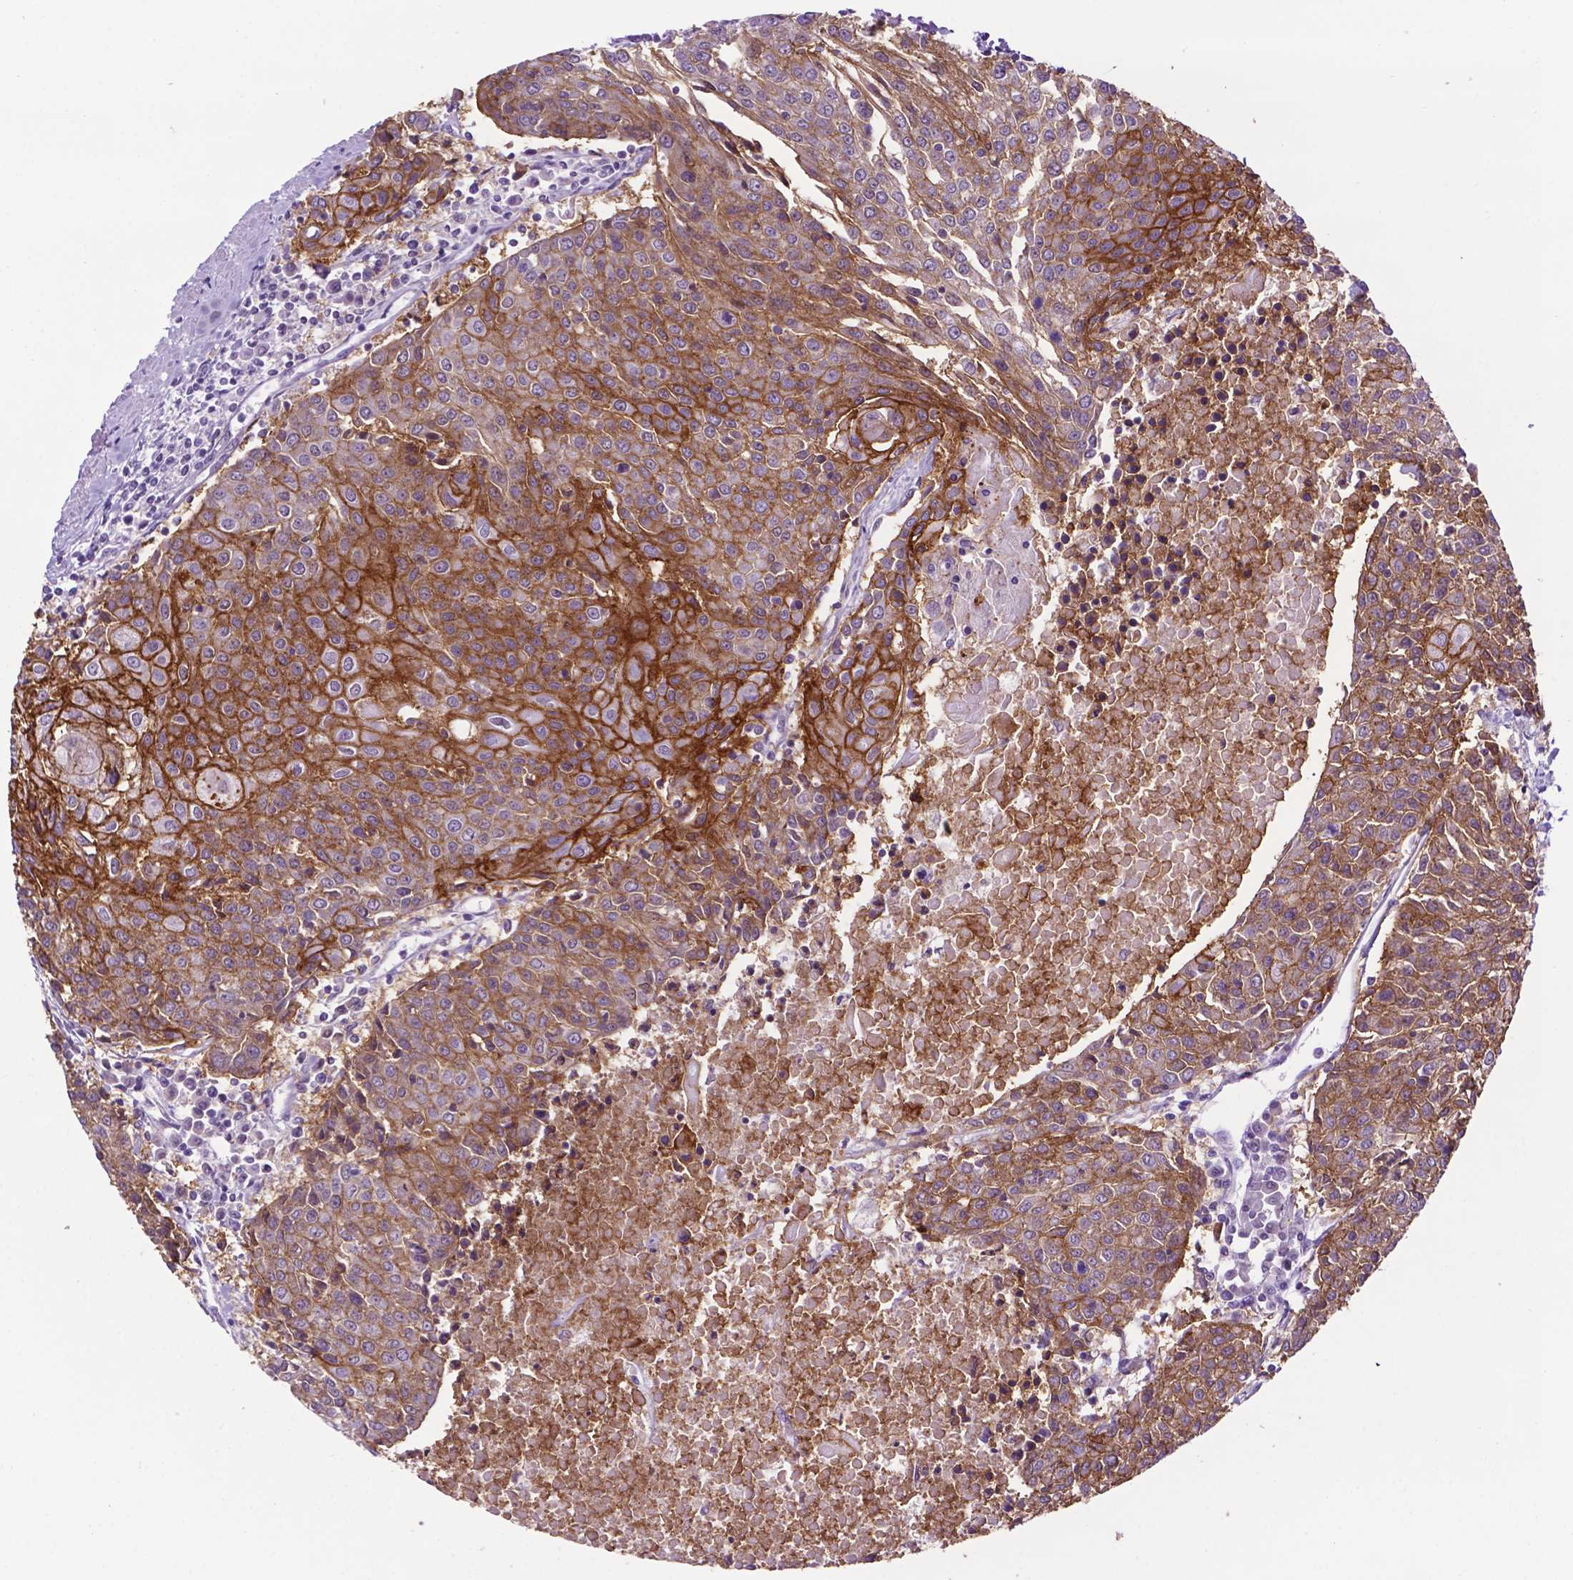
{"staining": {"intensity": "strong", "quantity": "25%-75%", "location": "cytoplasmic/membranous"}, "tissue": "urothelial cancer", "cell_type": "Tumor cells", "image_type": "cancer", "snomed": [{"axis": "morphology", "description": "Urothelial carcinoma, High grade"}, {"axis": "topography", "description": "Urinary bladder"}], "caption": "Immunohistochemical staining of urothelial cancer shows high levels of strong cytoplasmic/membranous protein expression in about 25%-75% of tumor cells.", "gene": "TACSTD2", "patient": {"sex": "female", "age": 85}}